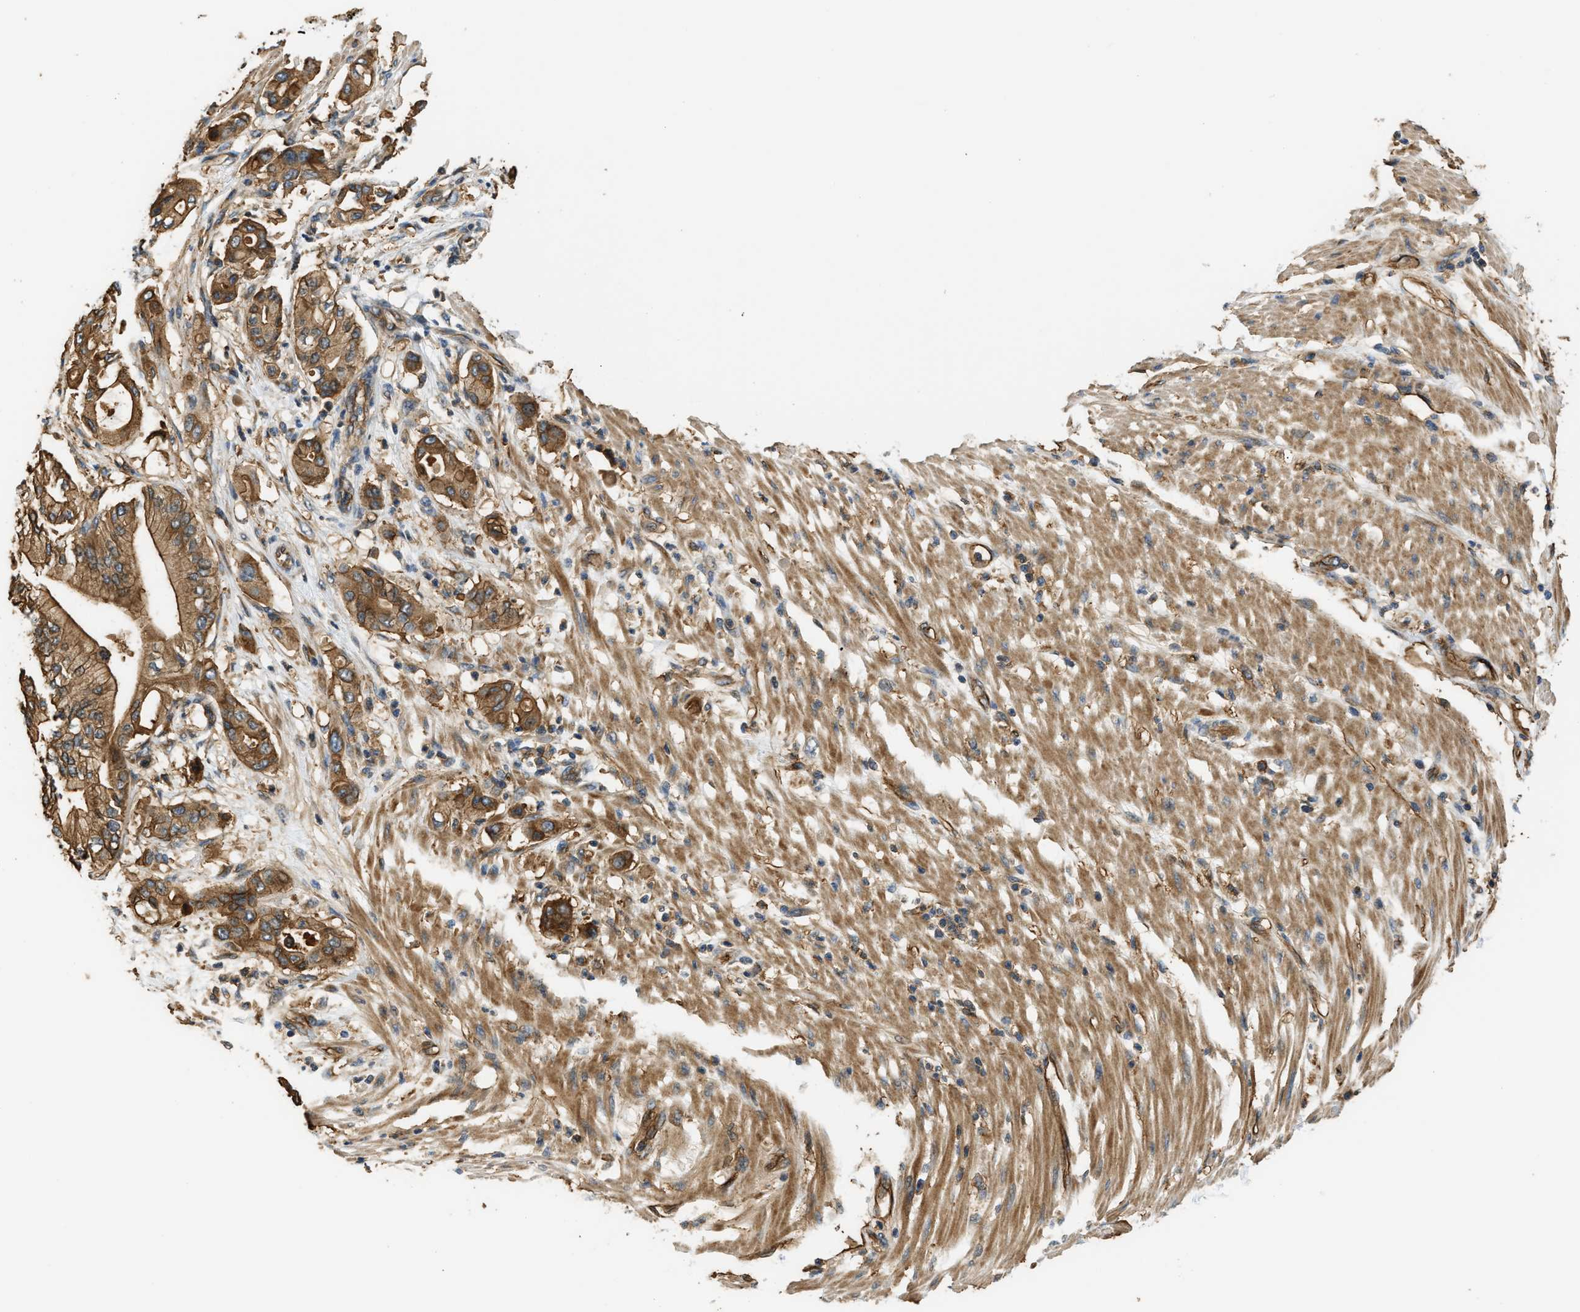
{"staining": {"intensity": "strong", "quantity": ">75%", "location": "cytoplasmic/membranous"}, "tissue": "pancreatic cancer", "cell_type": "Tumor cells", "image_type": "cancer", "snomed": [{"axis": "morphology", "description": "Adenocarcinoma, NOS"}, {"axis": "morphology", "description": "Adenocarcinoma, metastatic, NOS"}, {"axis": "topography", "description": "Lymph node"}, {"axis": "topography", "description": "Pancreas"}, {"axis": "topography", "description": "Duodenum"}], "caption": "Brown immunohistochemical staining in pancreatic adenocarcinoma displays strong cytoplasmic/membranous positivity in approximately >75% of tumor cells. (Stains: DAB (3,3'-diaminobenzidine) in brown, nuclei in blue, Microscopy: brightfield microscopy at high magnification).", "gene": "DDHD2", "patient": {"sex": "female", "age": 64}}